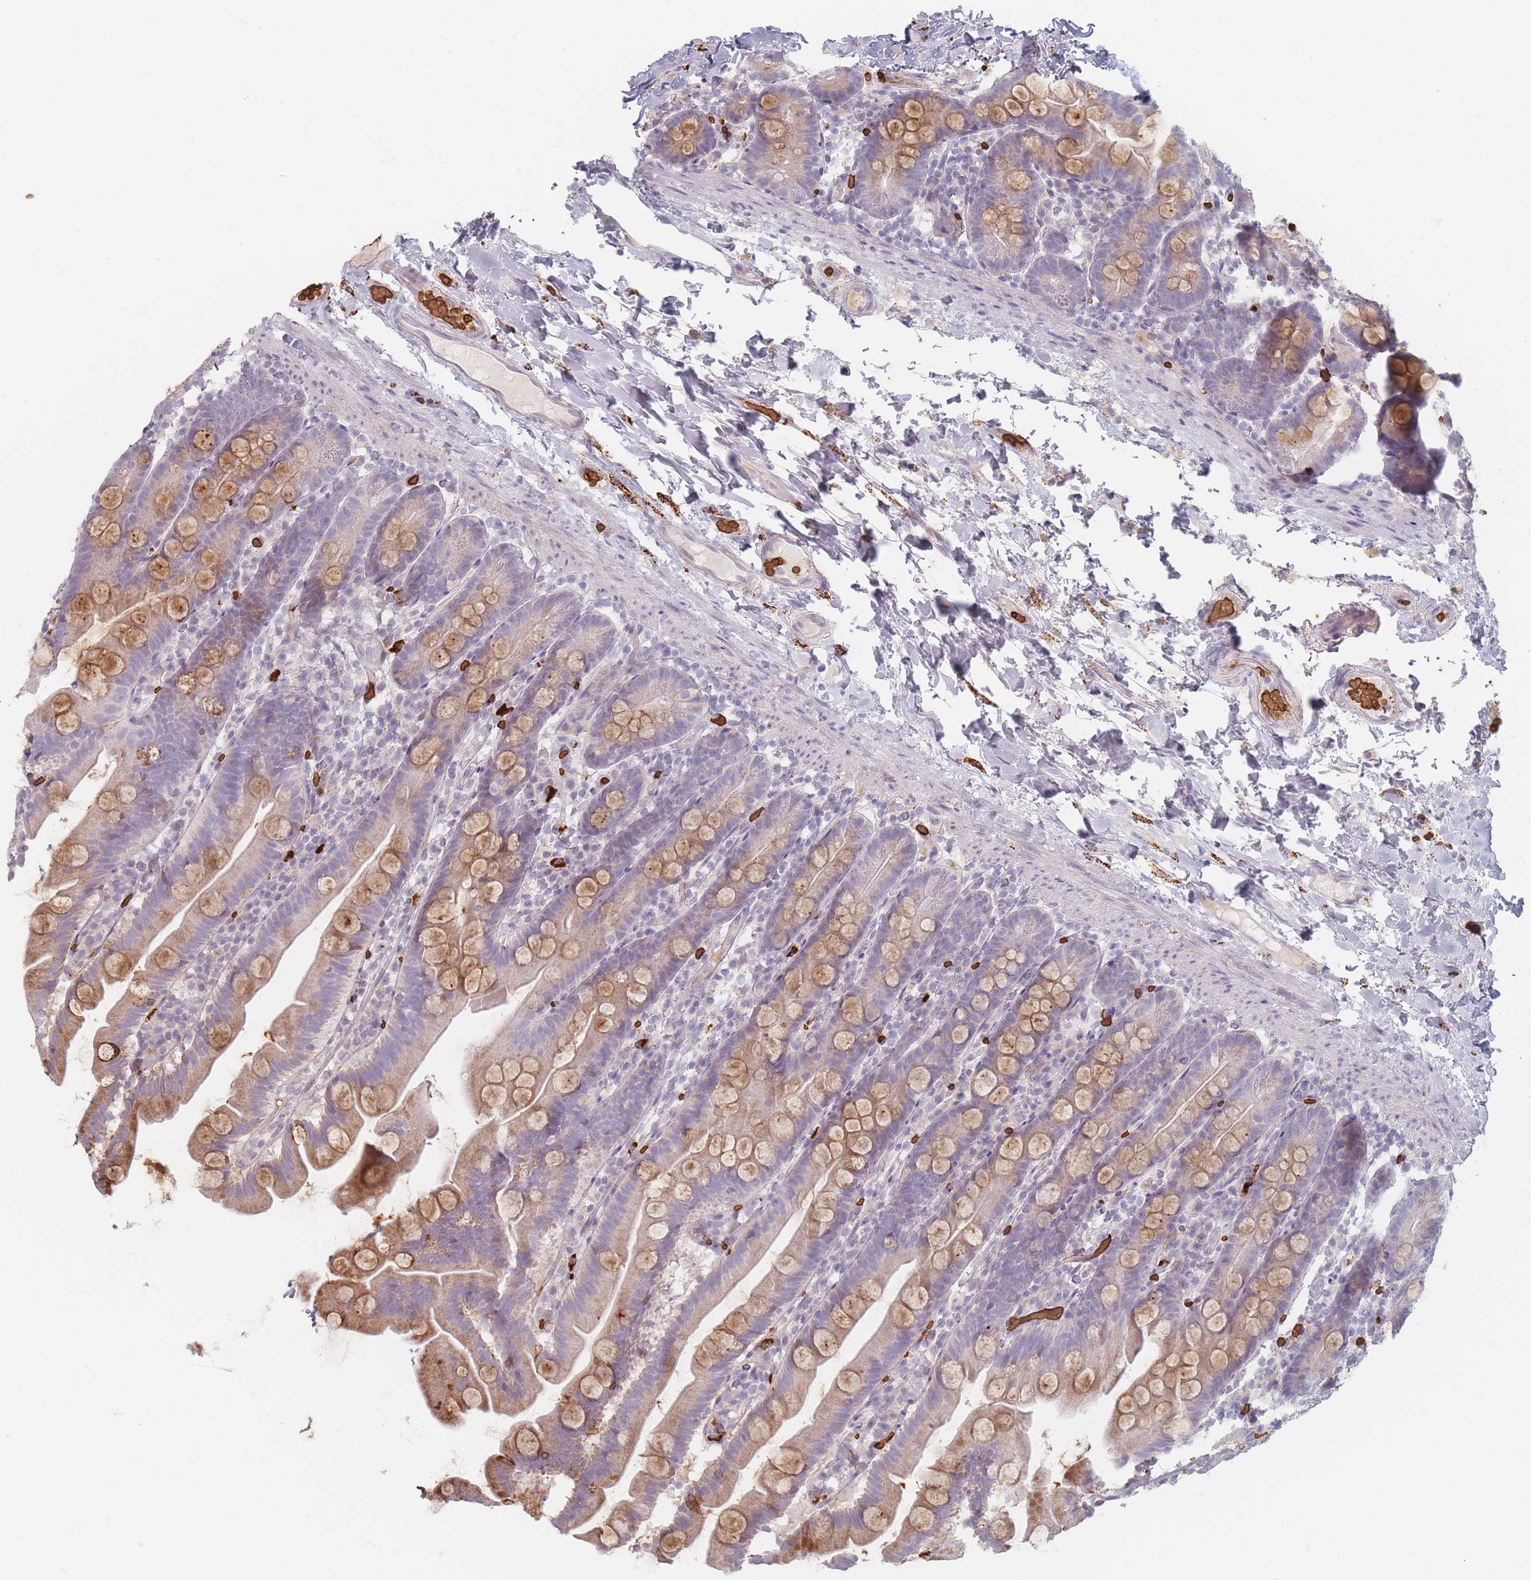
{"staining": {"intensity": "moderate", "quantity": "25%-75%", "location": "cytoplasmic/membranous"}, "tissue": "small intestine", "cell_type": "Glandular cells", "image_type": "normal", "snomed": [{"axis": "morphology", "description": "Normal tissue, NOS"}, {"axis": "topography", "description": "Small intestine"}], "caption": "This photomicrograph reveals immunohistochemistry (IHC) staining of benign human small intestine, with medium moderate cytoplasmic/membranous expression in about 25%-75% of glandular cells.", "gene": "SLC2A6", "patient": {"sex": "female", "age": 68}}